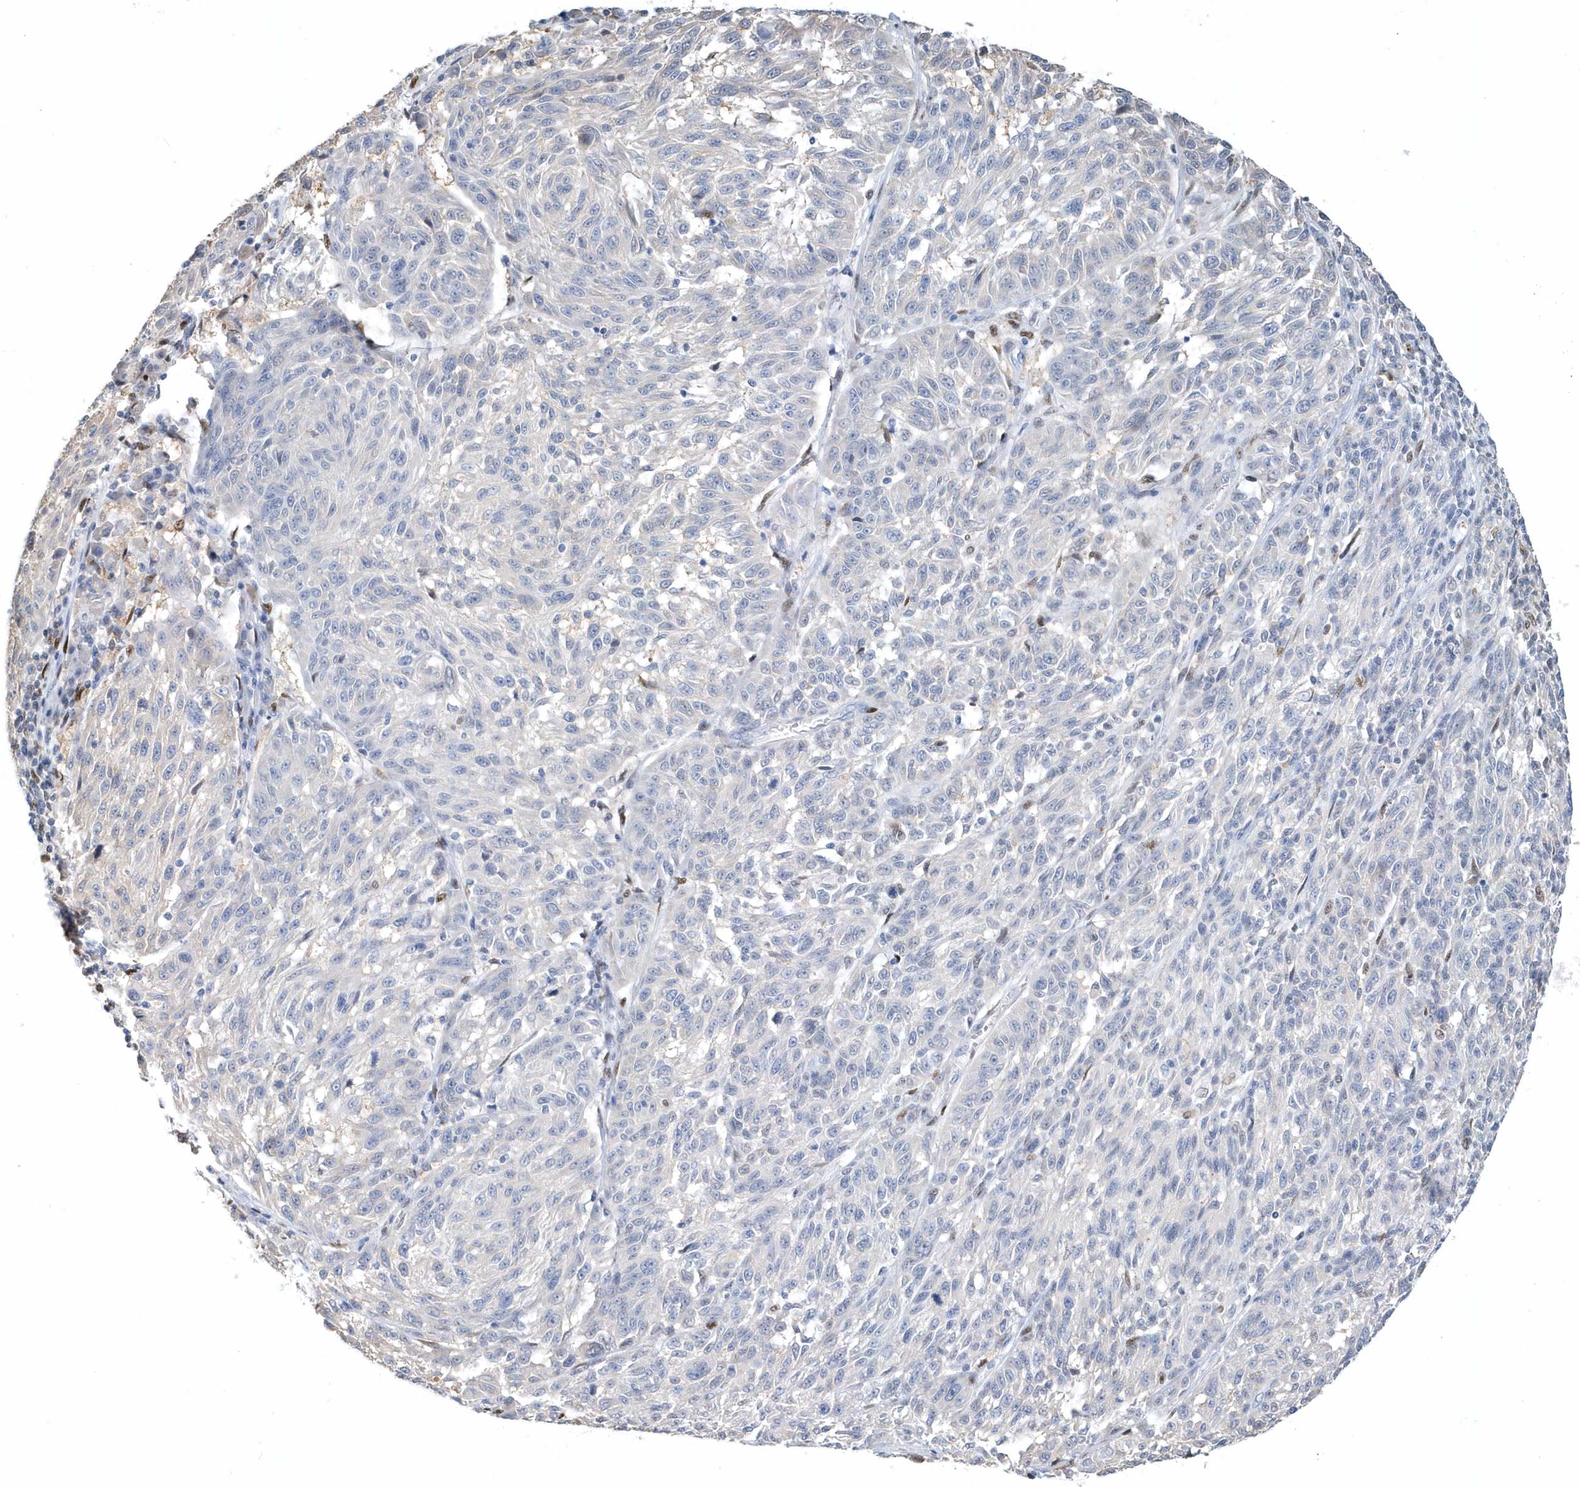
{"staining": {"intensity": "negative", "quantity": "none", "location": "none"}, "tissue": "melanoma", "cell_type": "Tumor cells", "image_type": "cancer", "snomed": [{"axis": "morphology", "description": "Malignant melanoma, NOS"}, {"axis": "topography", "description": "Skin"}], "caption": "The image exhibits no significant staining in tumor cells of melanoma. (Brightfield microscopy of DAB (3,3'-diaminobenzidine) immunohistochemistry at high magnification).", "gene": "MACROH2A2", "patient": {"sex": "male", "age": 53}}